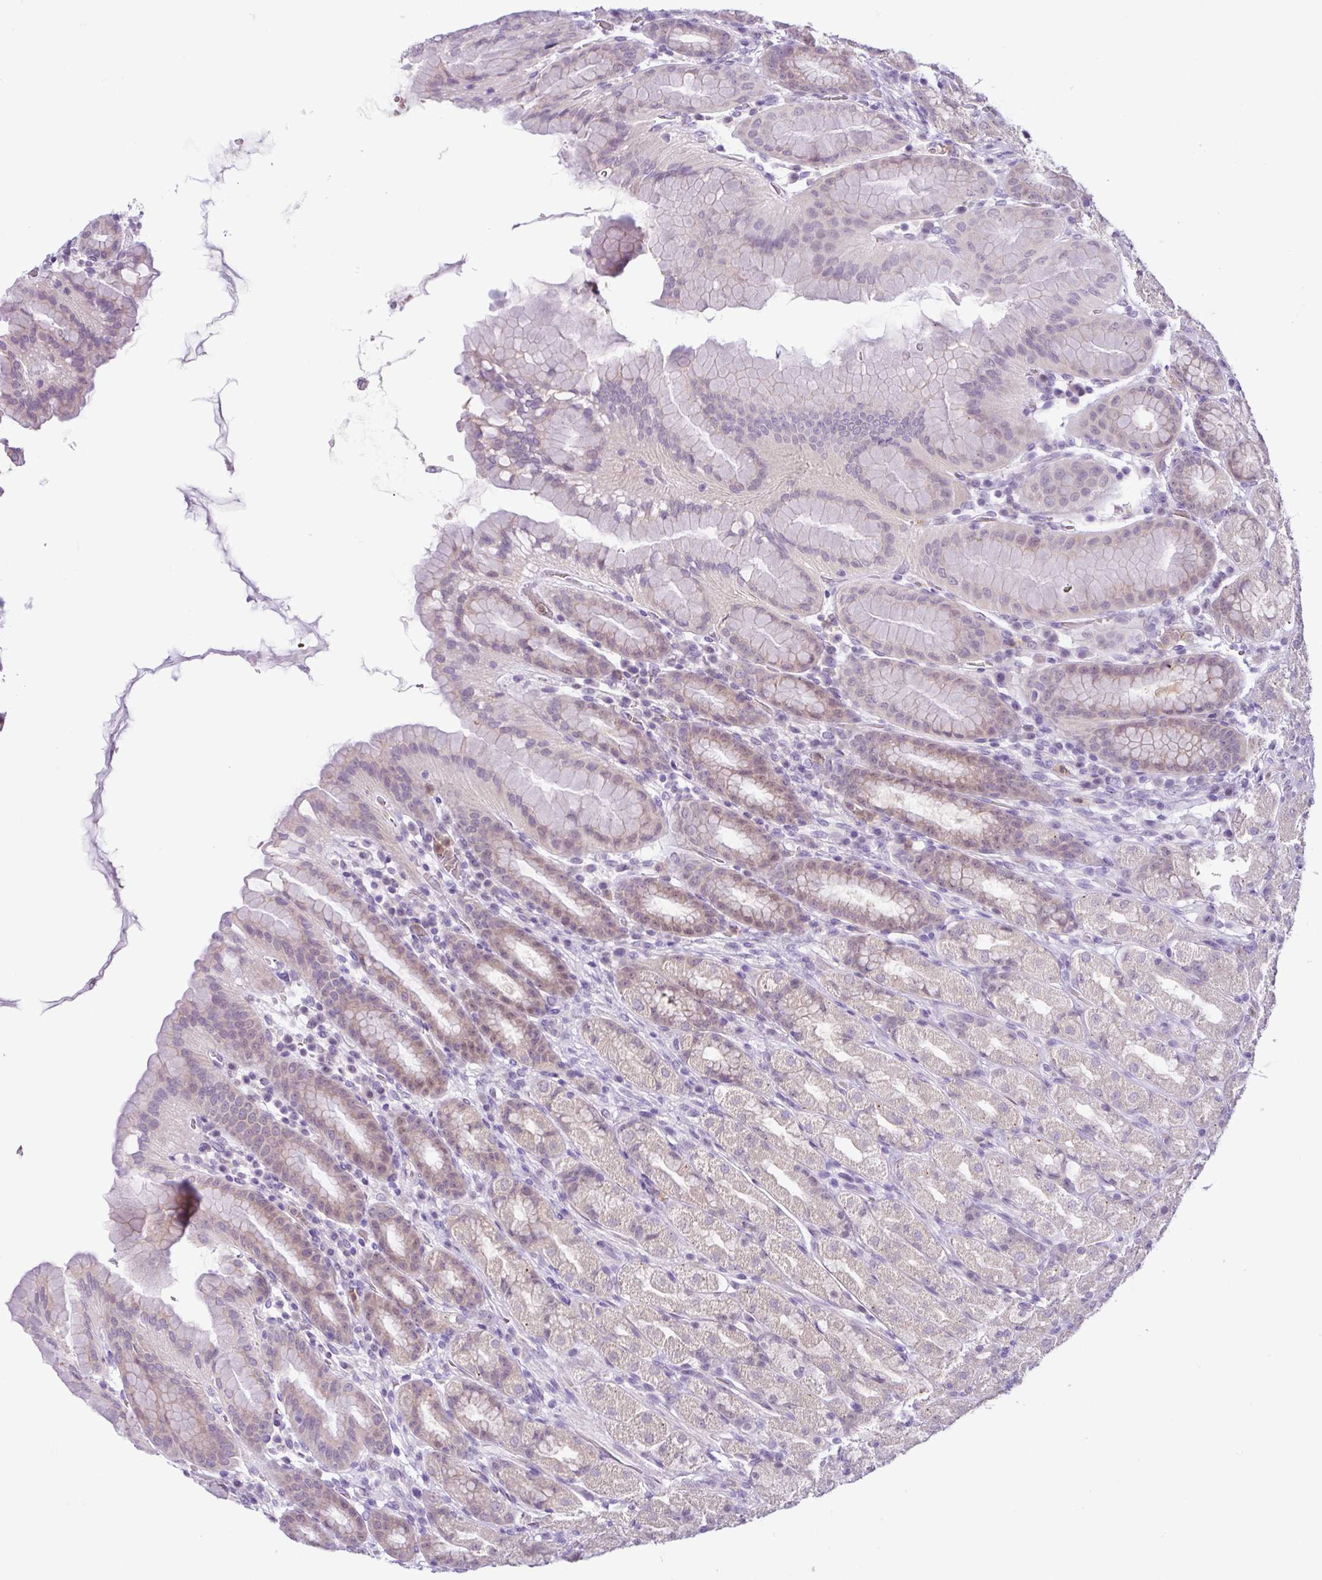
{"staining": {"intensity": "weak", "quantity": "<25%", "location": "cytoplasmic/membranous,nuclear"}, "tissue": "stomach", "cell_type": "Glandular cells", "image_type": "normal", "snomed": [{"axis": "morphology", "description": "Normal tissue, NOS"}, {"axis": "topography", "description": "Stomach, upper"}, {"axis": "topography", "description": "Stomach"}], "caption": "DAB (3,3'-diaminobenzidine) immunohistochemical staining of benign human stomach shows no significant positivity in glandular cells. (Brightfield microscopy of DAB (3,3'-diaminobenzidine) immunohistochemistry (IHC) at high magnification).", "gene": "TONSL", "patient": {"sex": "male", "age": 68}}